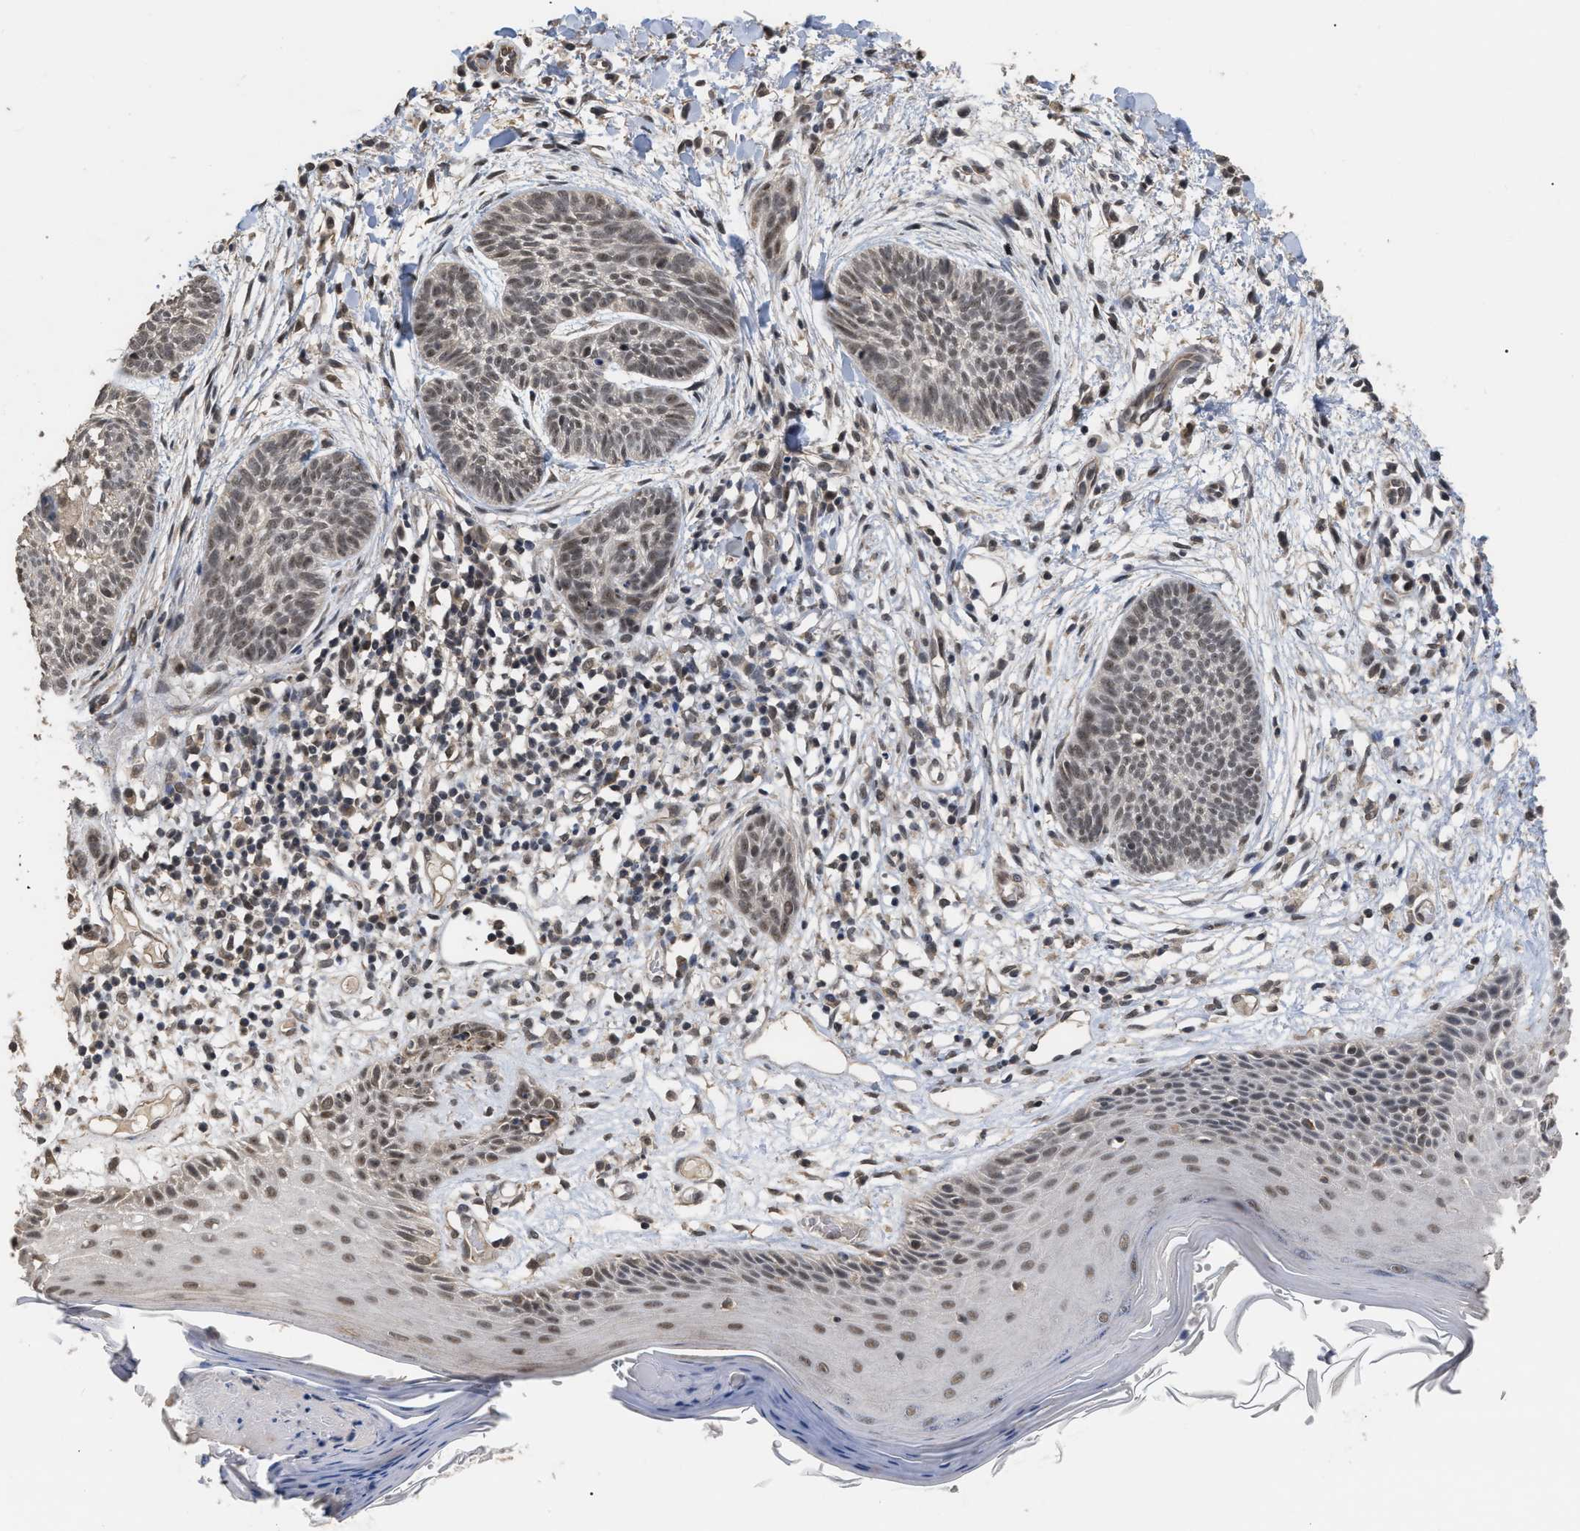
{"staining": {"intensity": "weak", "quantity": ">75%", "location": "nuclear"}, "tissue": "skin cancer", "cell_type": "Tumor cells", "image_type": "cancer", "snomed": [{"axis": "morphology", "description": "Basal cell carcinoma"}, {"axis": "topography", "description": "Skin"}], "caption": "Immunohistochemical staining of human skin cancer (basal cell carcinoma) shows weak nuclear protein staining in approximately >75% of tumor cells. Nuclei are stained in blue.", "gene": "JAZF1", "patient": {"sex": "female", "age": 59}}